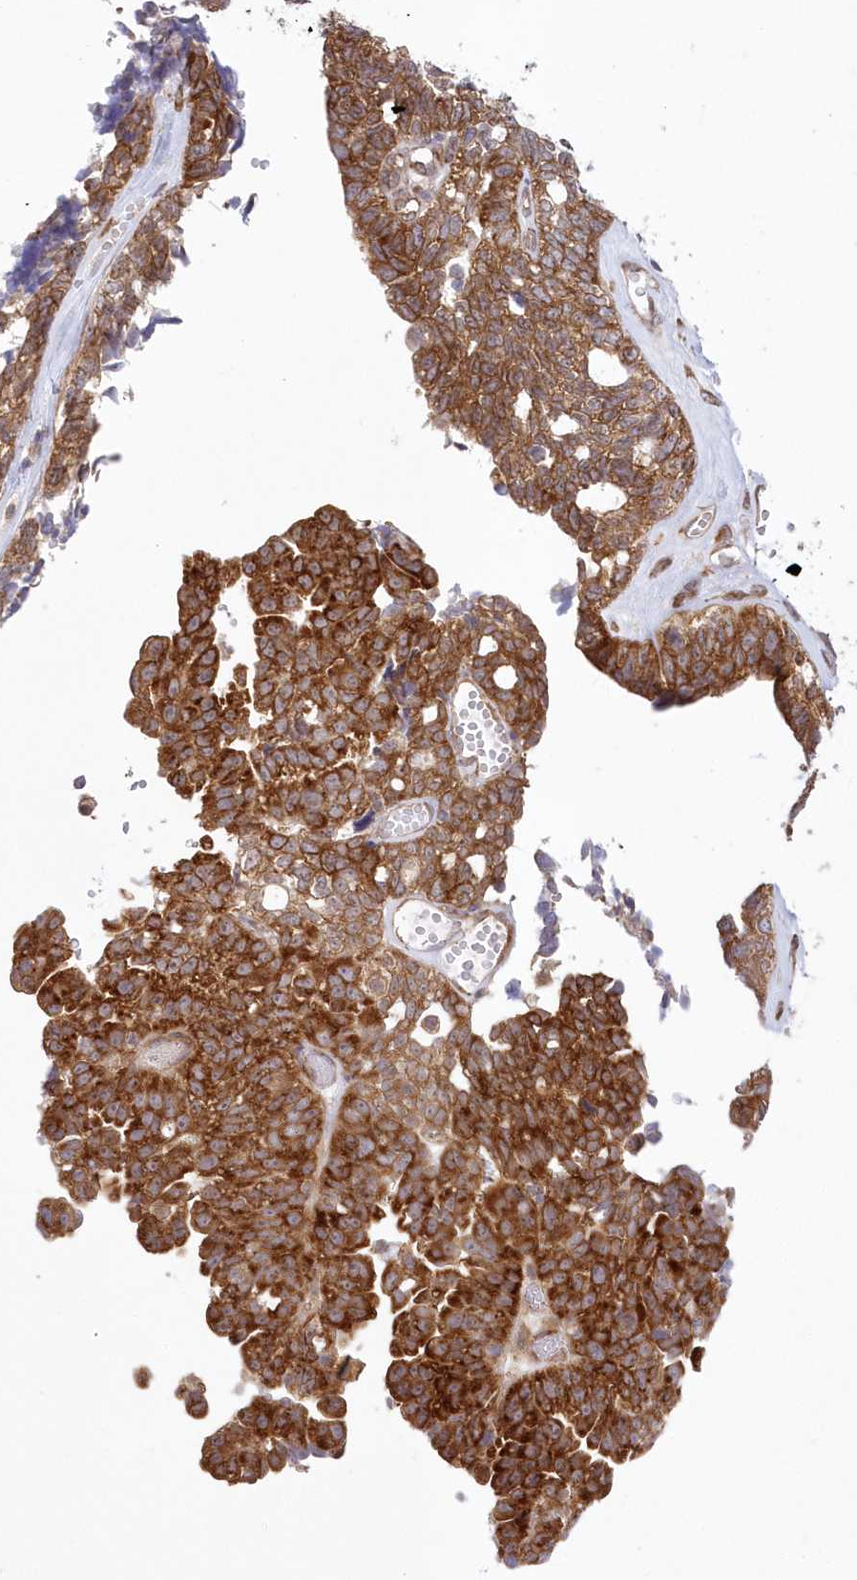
{"staining": {"intensity": "strong", "quantity": ">75%", "location": "cytoplasmic/membranous"}, "tissue": "ovarian cancer", "cell_type": "Tumor cells", "image_type": "cancer", "snomed": [{"axis": "morphology", "description": "Cystadenocarcinoma, serous, NOS"}, {"axis": "topography", "description": "Ovary"}], "caption": "Ovarian cancer was stained to show a protein in brown. There is high levels of strong cytoplasmic/membranous positivity in about >75% of tumor cells.", "gene": "RNPEP", "patient": {"sex": "female", "age": 79}}